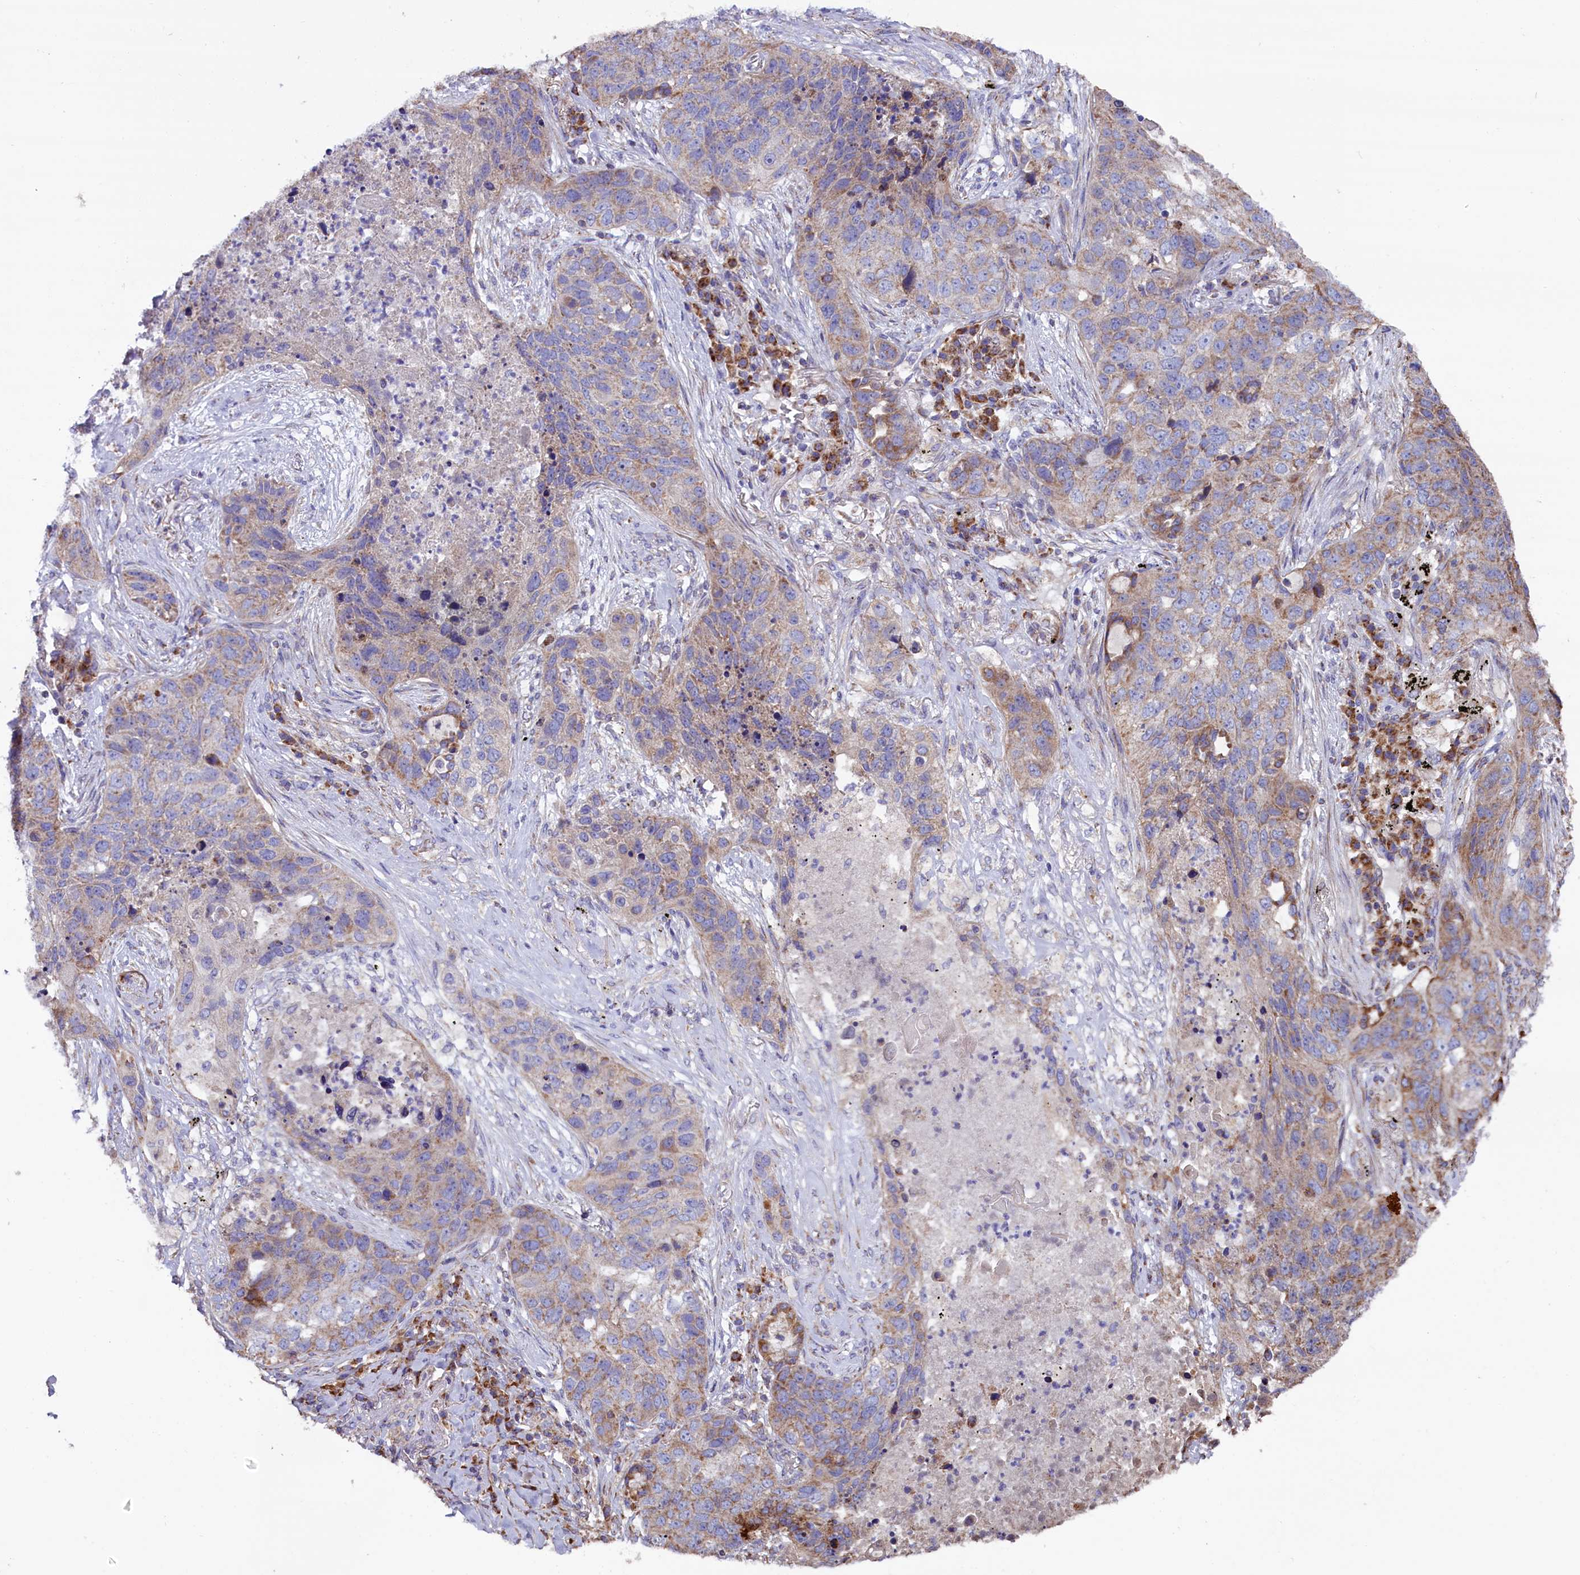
{"staining": {"intensity": "weak", "quantity": "25%-75%", "location": "cytoplasmic/membranous"}, "tissue": "lung cancer", "cell_type": "Tumor cells", "image_type": "cancer", "snomed": [{"axis": "morphology", "description": "Squamous cell carcinoma, NOS"}, {"axis": "topography", "description": "Lung"}], "caption": "The histopathology image displays immunohistochemical staining of lung cancer (squamous cell carcinoma). There is weak cytoplasmic/membranous positivity is appreciated in approximately 25%-75% of tumor cells.", "gene": "ZSWIM1", "patient": {"sex": "female", "age": 63}}